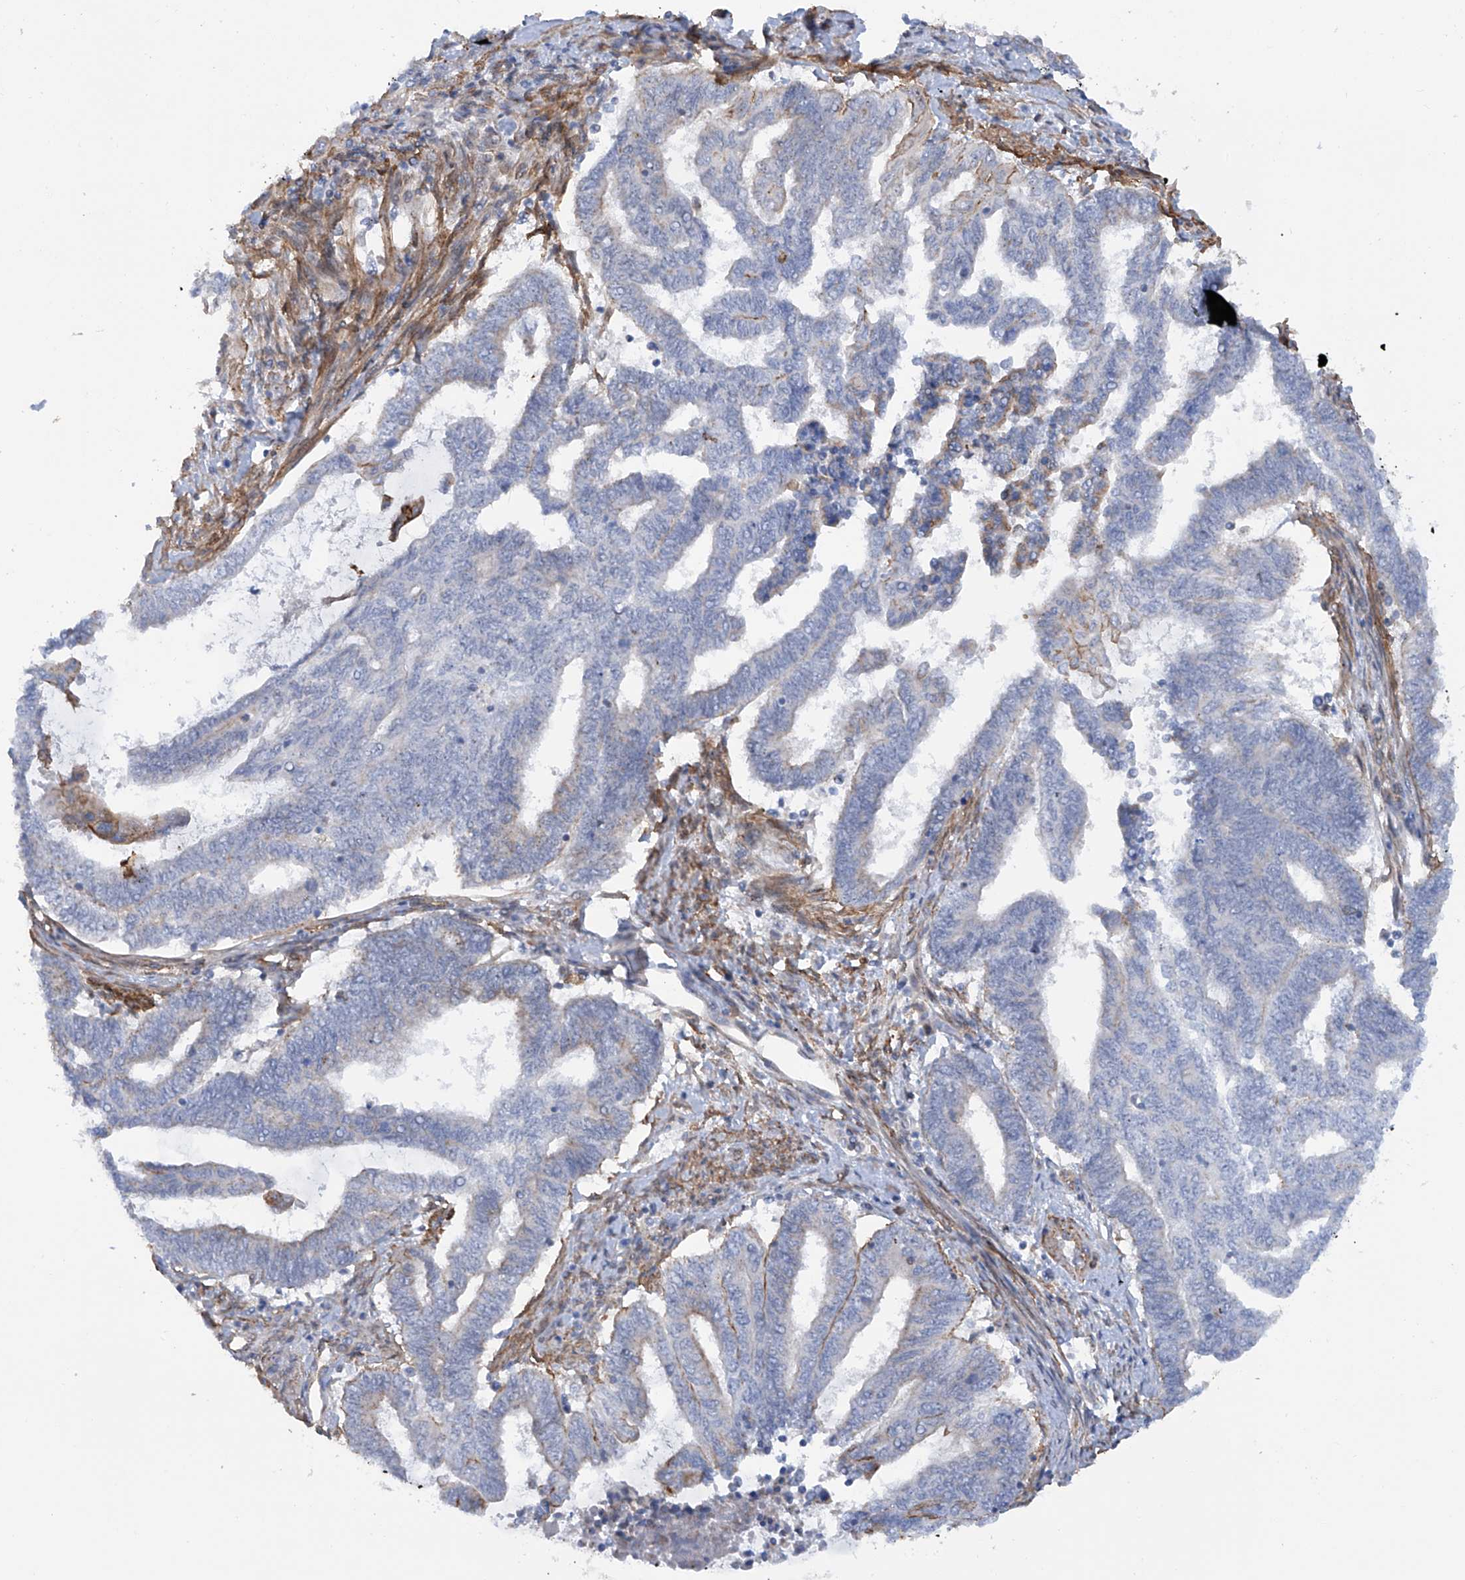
{"staining": {"intensity": "negative", "quantity": "none", "location": "none"}, "tissue": "endometrial cancer", "cell_type": "Tumor cells", "image_type": "cancer", "snomed": [{"axis": "morphology", "description": "Adenocarcinoma, NOS"}, {"axis": "topography", "description": "Uterus"}, {"axis": "topography", "description": "Endometrium"}], "caption": "High power microscopy micrograph of an immunohistochemistry micrograph of endometrial cancer (adenocarcinoma), revealing no significant expression in tumor cells.", "gene": "ZNF490", "patient": {"sex": "female", "age": 70}}